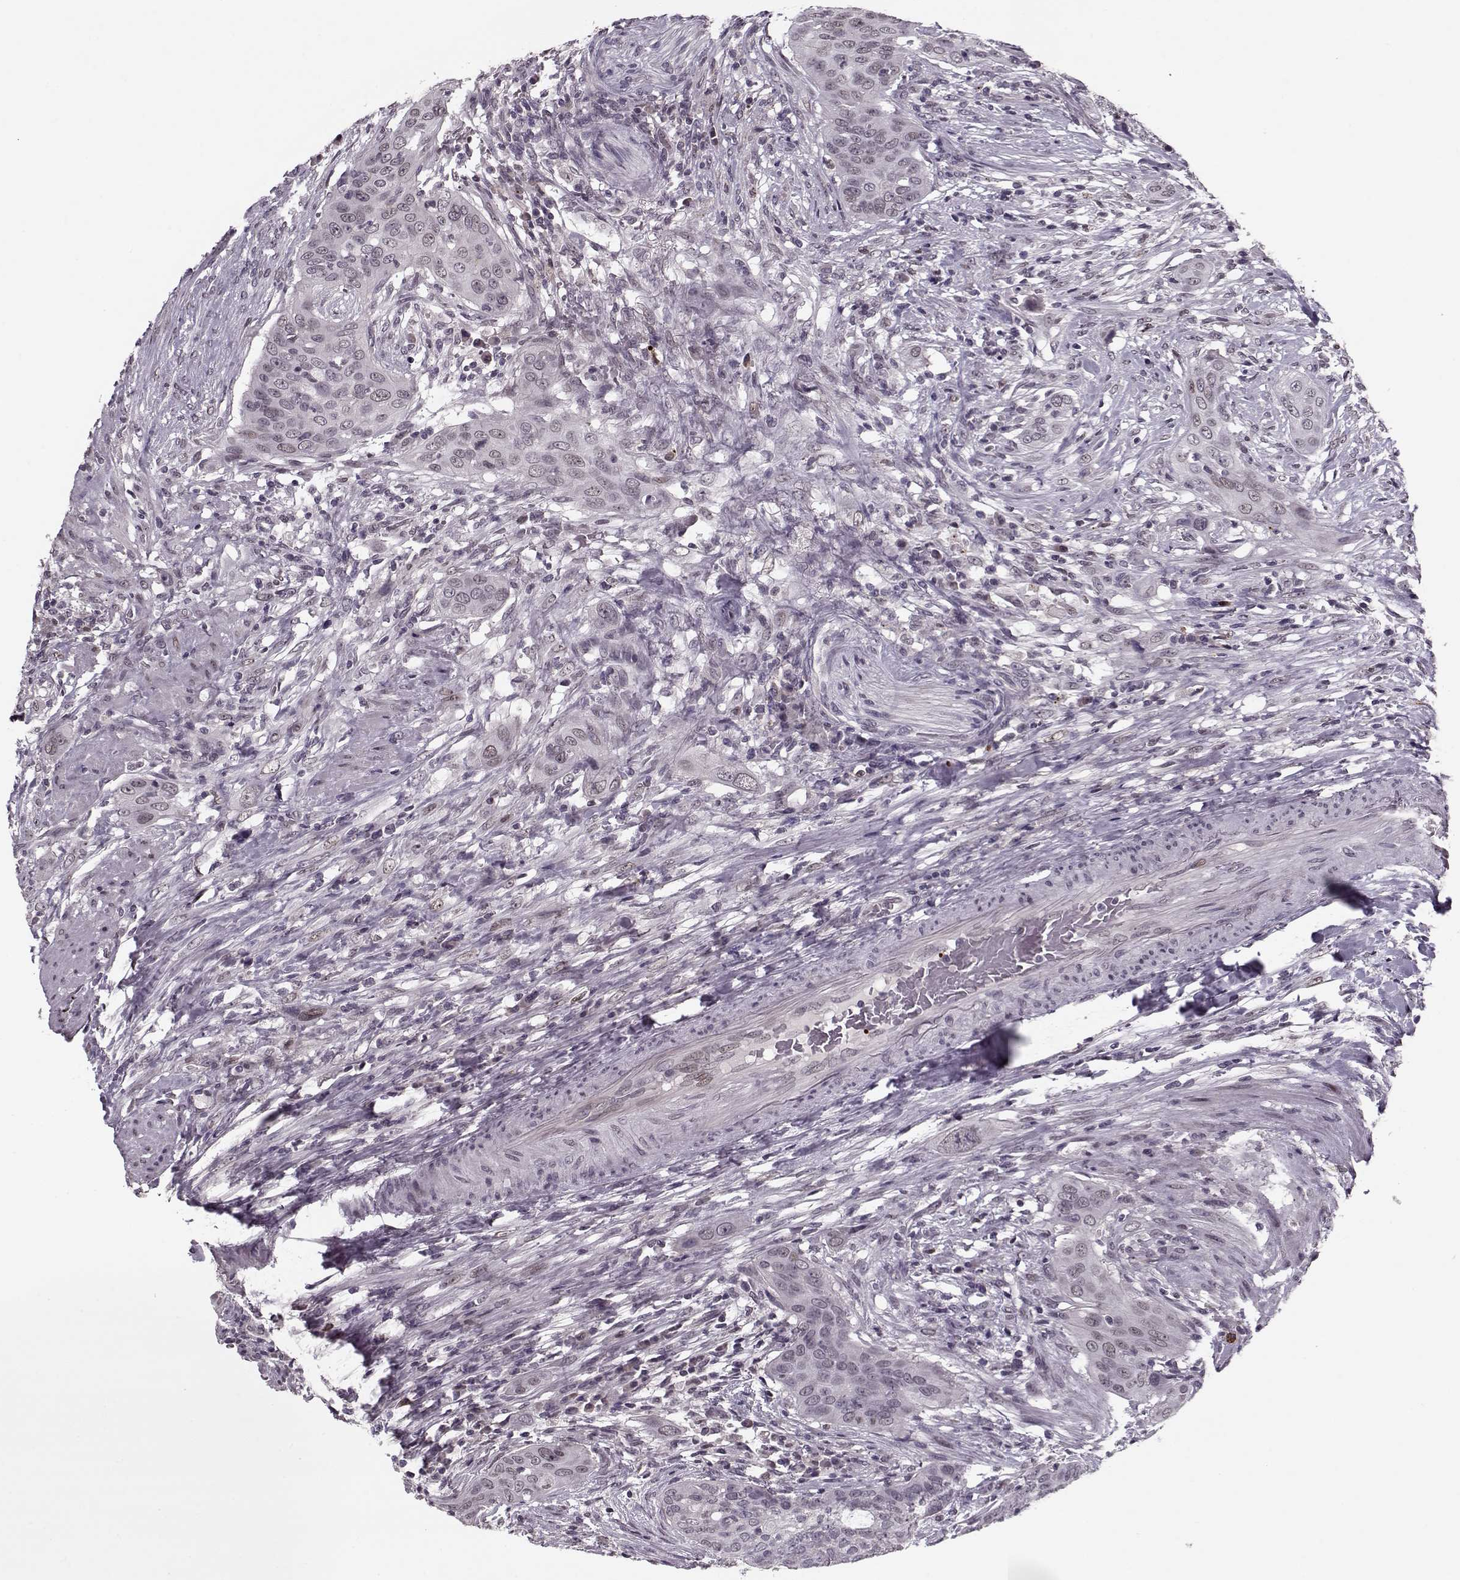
{"staining": {"intensity": "weak", "quantity": "<25%", "location": "nuclear"}, "tissue": "urothelial cancer", "cell_type": "Tumor cells", "image_type": "cancer", "snomed": [{"axis": "morphology", "description": "Urothelial carcinoma, High grade"}, {"axis": "topography", "description": "Urinary bladder"}], "caption": "IHC micrograph of neoplastic tissue: human urothelial carcinoma (high-grade) stained with DAB (3,3'-diaminobenzidine) exhibits no significant protein staining in tumor cells. Brightfield microscopy of immunohistochemistry (IHC) stained with DAB (brown) and hematoxylin (blue), captured at high magnification.", "gene": "DNAI3", "patient": {"sex": "male", "age": 82}}